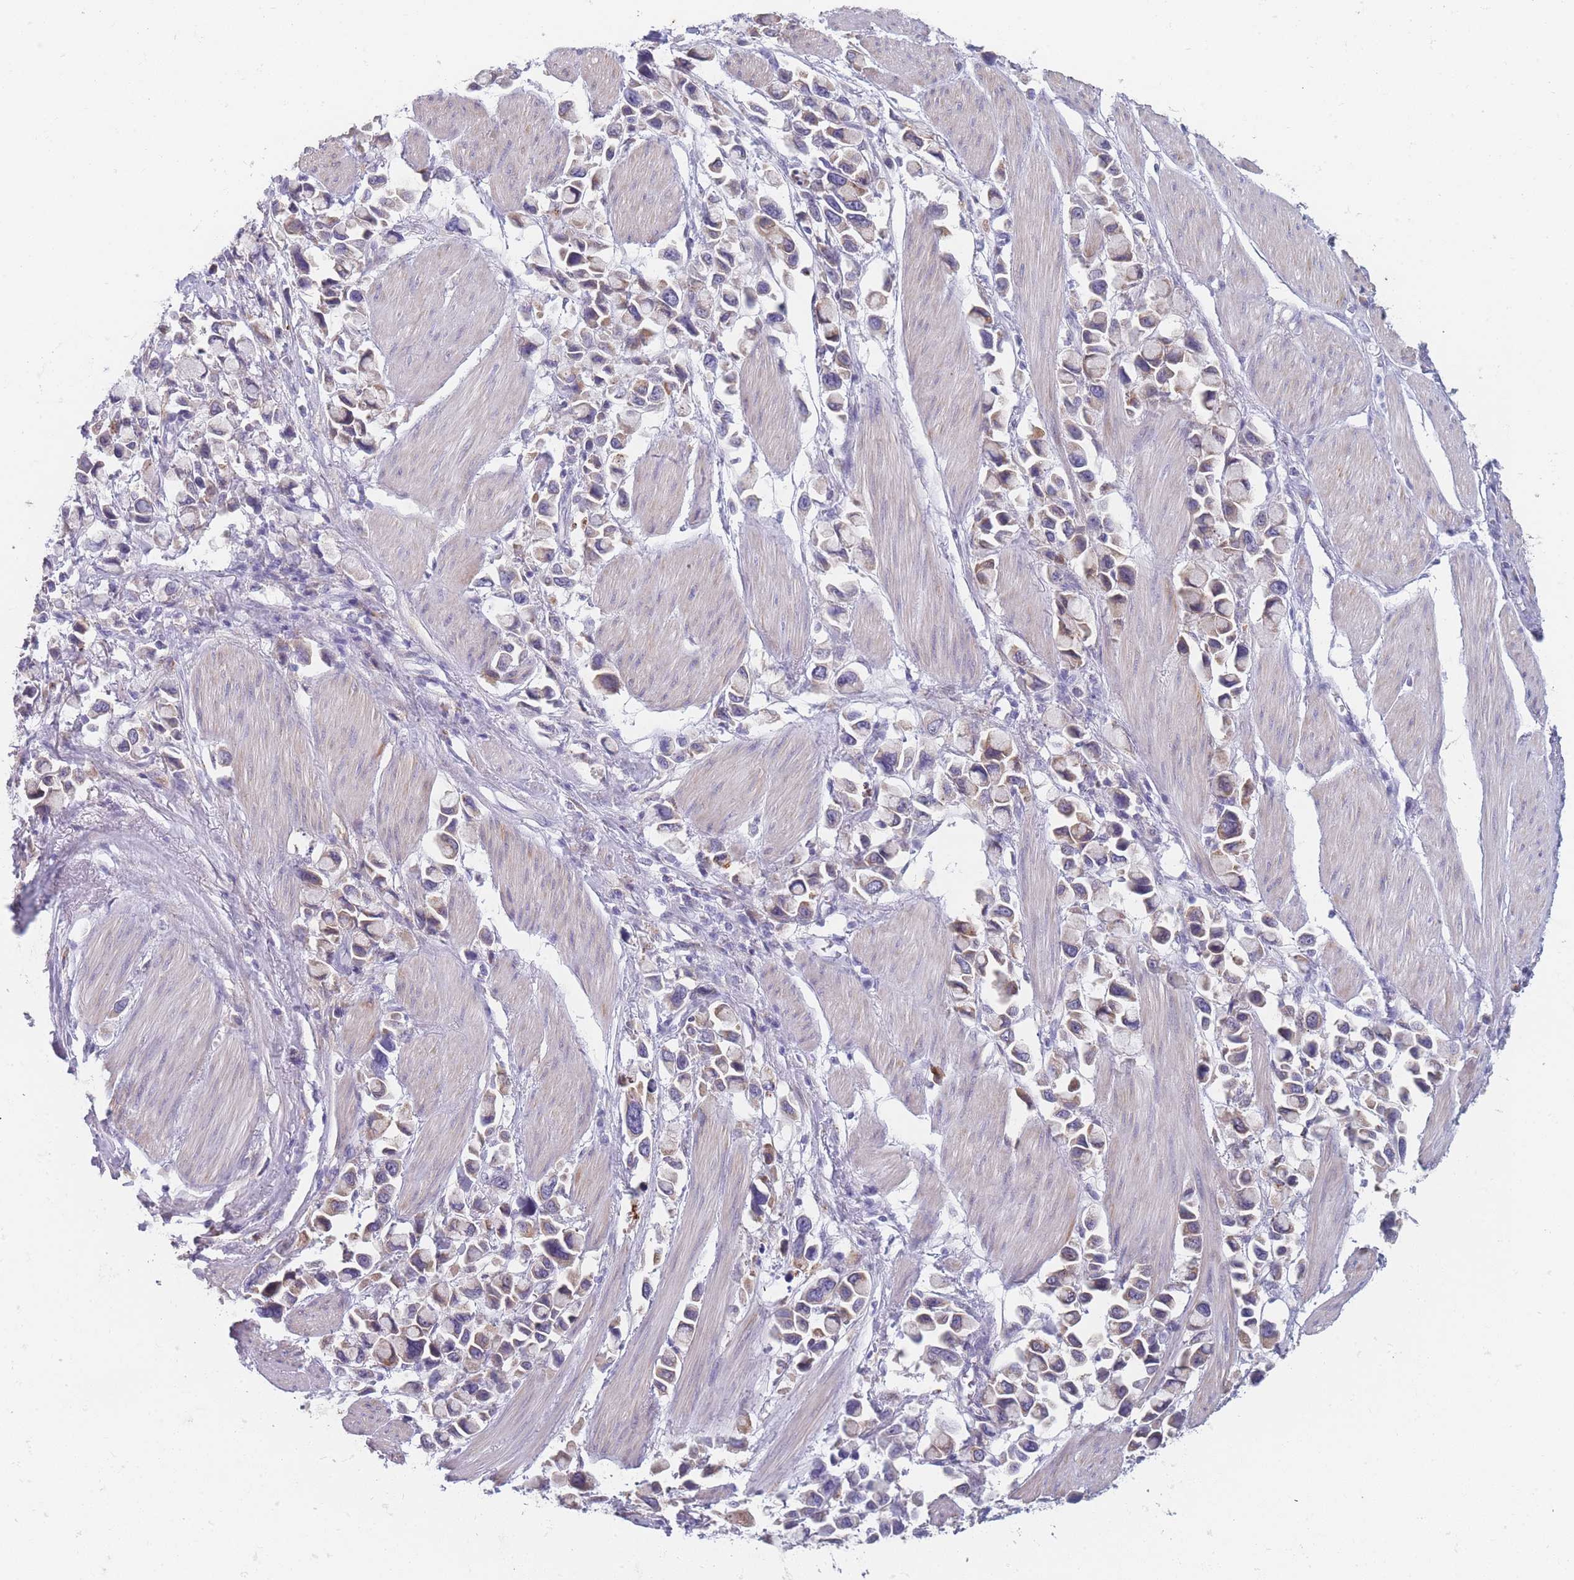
{"staining": {"intensity": "weak", "quantity": "25%-75%", "location": "cytoplasmic/membranous"}, "tissue": "stomach cancer", "cell_type": "Tumor cells", "image_type": "cancer", "snomed": [{"axis": "morphology", "description": "Adenocarcinoma, NOS"}, {"axis": "topography", "description": "Stomach"}], "caption": "IHC of human adenocarcinoma (stomach) demonstrates low levels of weak cytoplasmic/membranous expression in about 25%-75% of tumor cells.", "gene": "TMED10", "patient": {"sex": "female", "age": 81}}